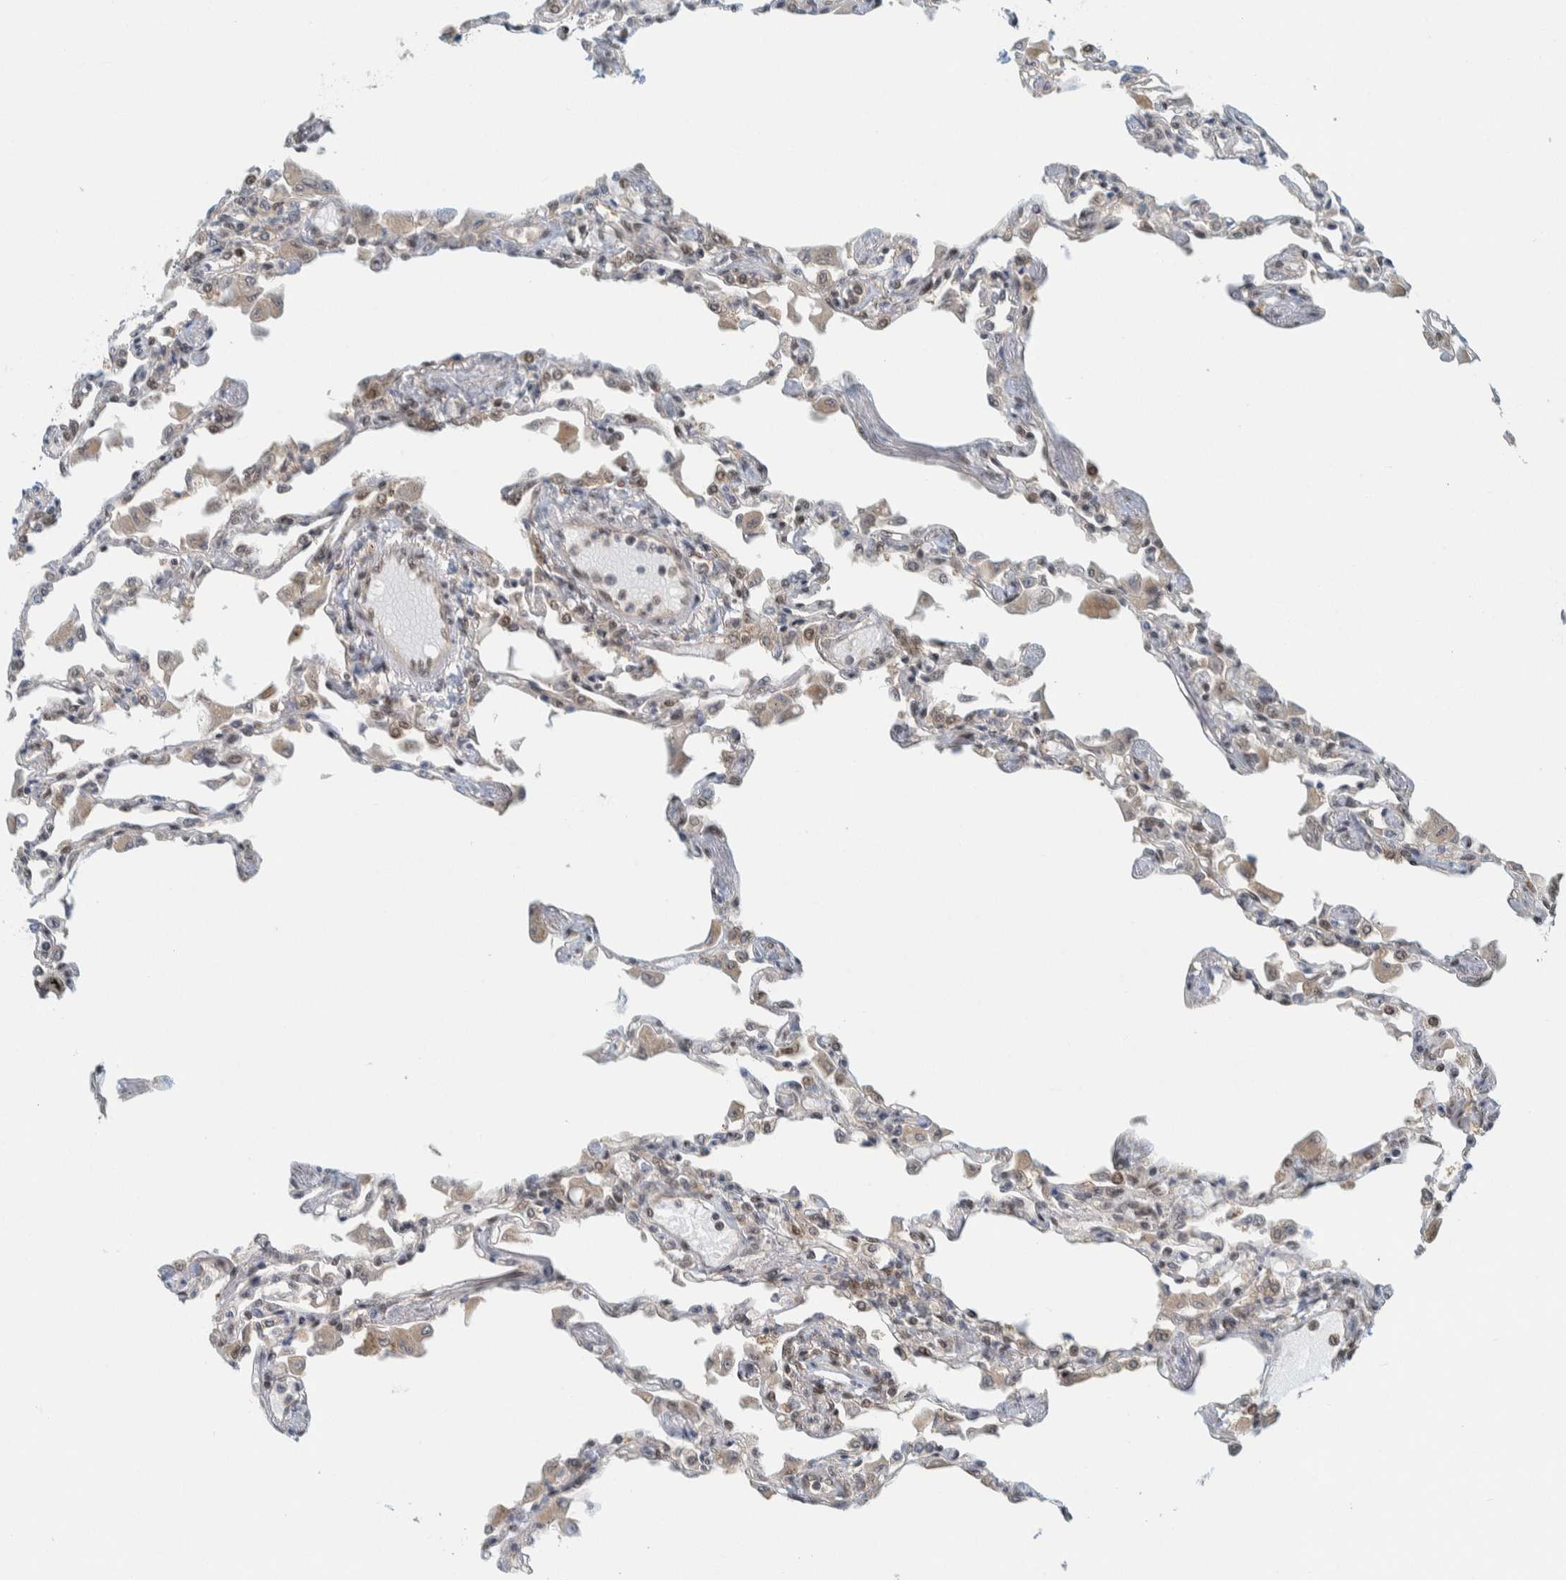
{"staining": {"intensity": "moderate", "quantity": "25%-75%", "location": "cytoplasmic/membranous,nuclear"}, "tissue": "lung", "cell_type": "Alveolar cells", "image_type": "normal", "snomed": [{"axis": "morphology", "description": "Normal tissue, NOS"}, {"axis": "topography", "description": "Bronchus"}, {"axis": "topography", "description": "Lung"}], "caption": "Immunohistochemistry of unremarkable human lung shows medium levels of moderate cytoplasmic/membranous,nuclear staining in approximately 25%-75% of alveolar cells. The protein is shown in brown color, while the nuclei are stained blue.", "gene": "COPS3", "patient": {"sex": "female", "age": 49}}